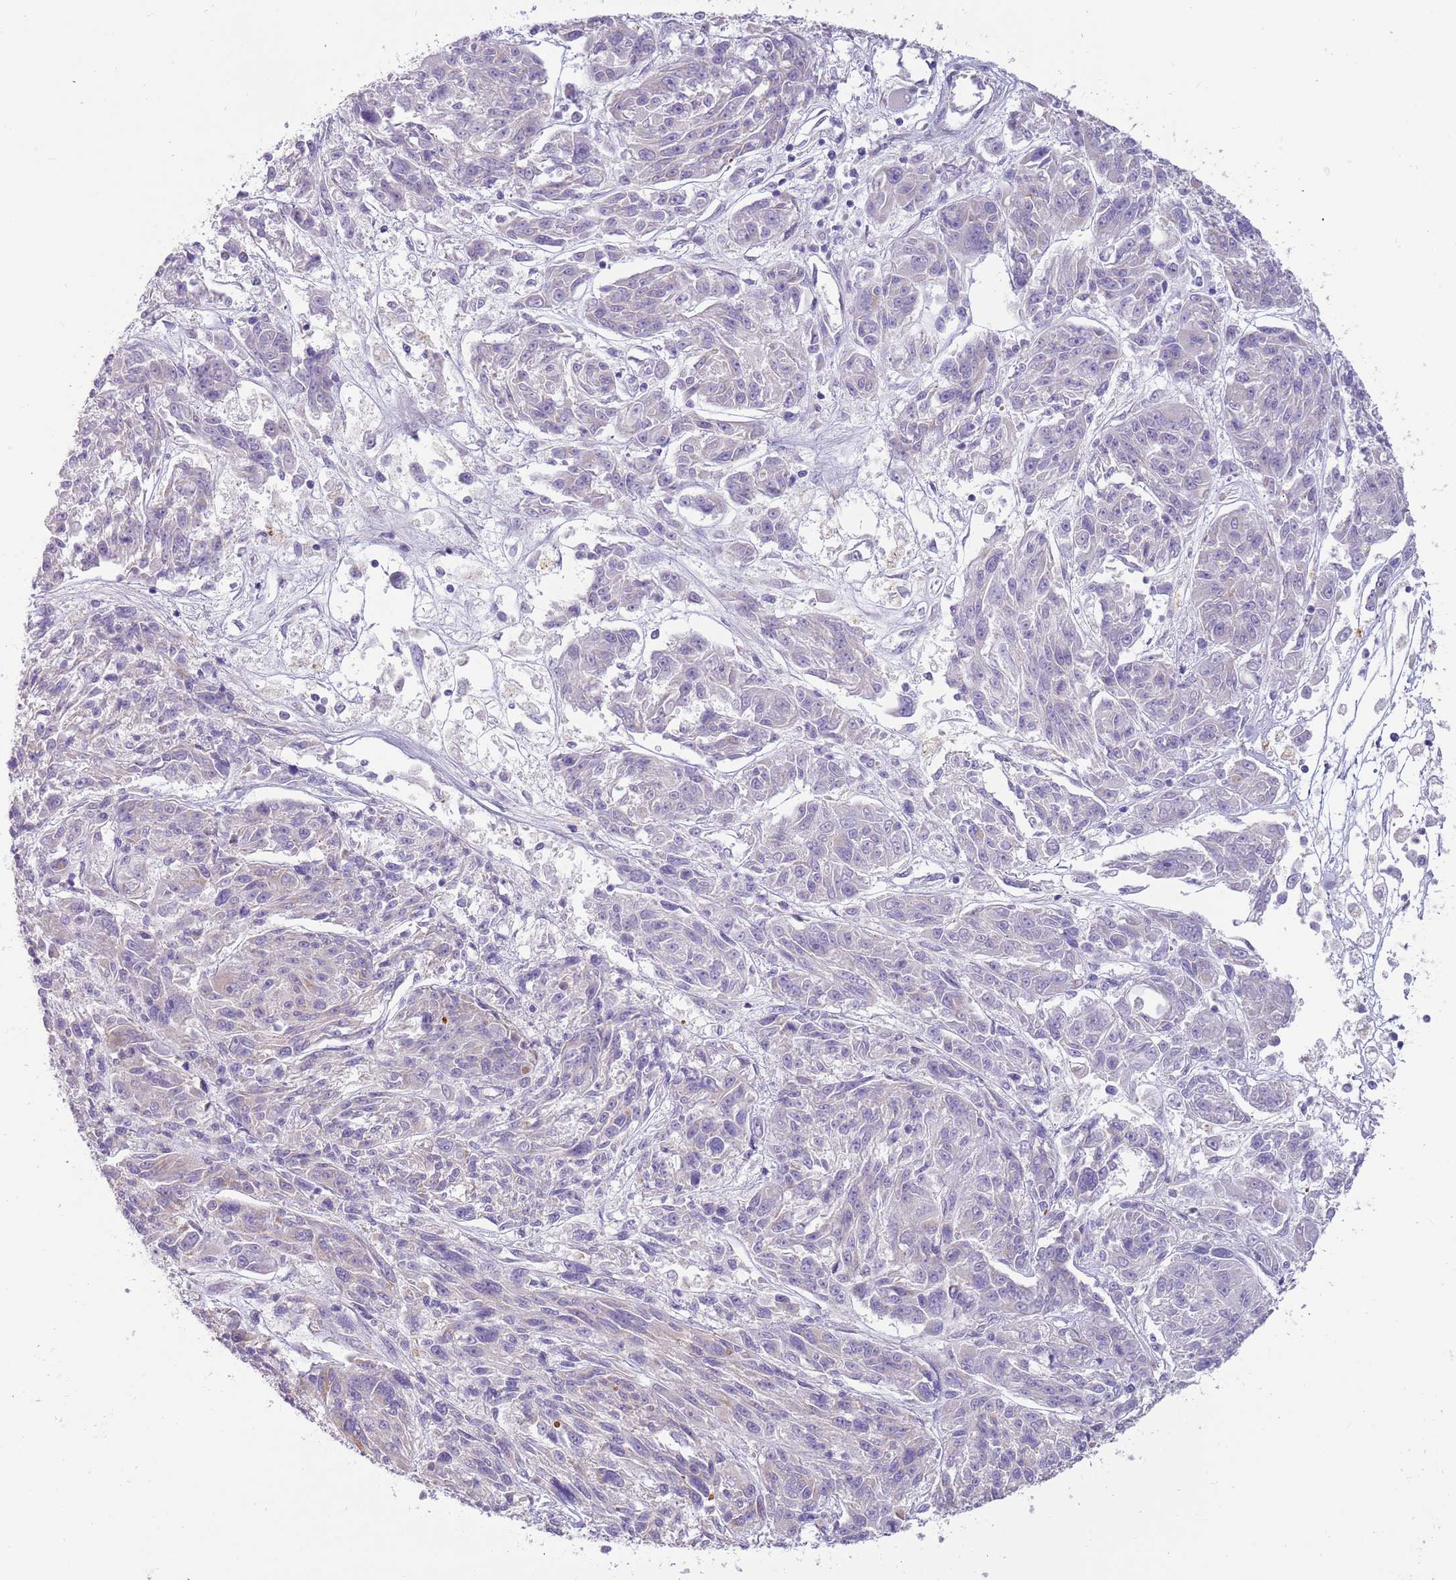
{"staining": {"intensity": "negative", "quantity": "none", "location": "none"}, "tissue": "melanoma", "cell_type": "Tumor cells", "image_type": "cancer", "snomed": [{"axis": "morphology", "description": "Malignant melanoma, NOS"}, {"axis": "topography", "description": "Skin"}], "caption": "This is a histopathology image of immunohistochemistry staining of melanoma, which shows no staining in tumor cells.", "gene": "RNF222", "patient": {"sex": "male", "age": 53}}